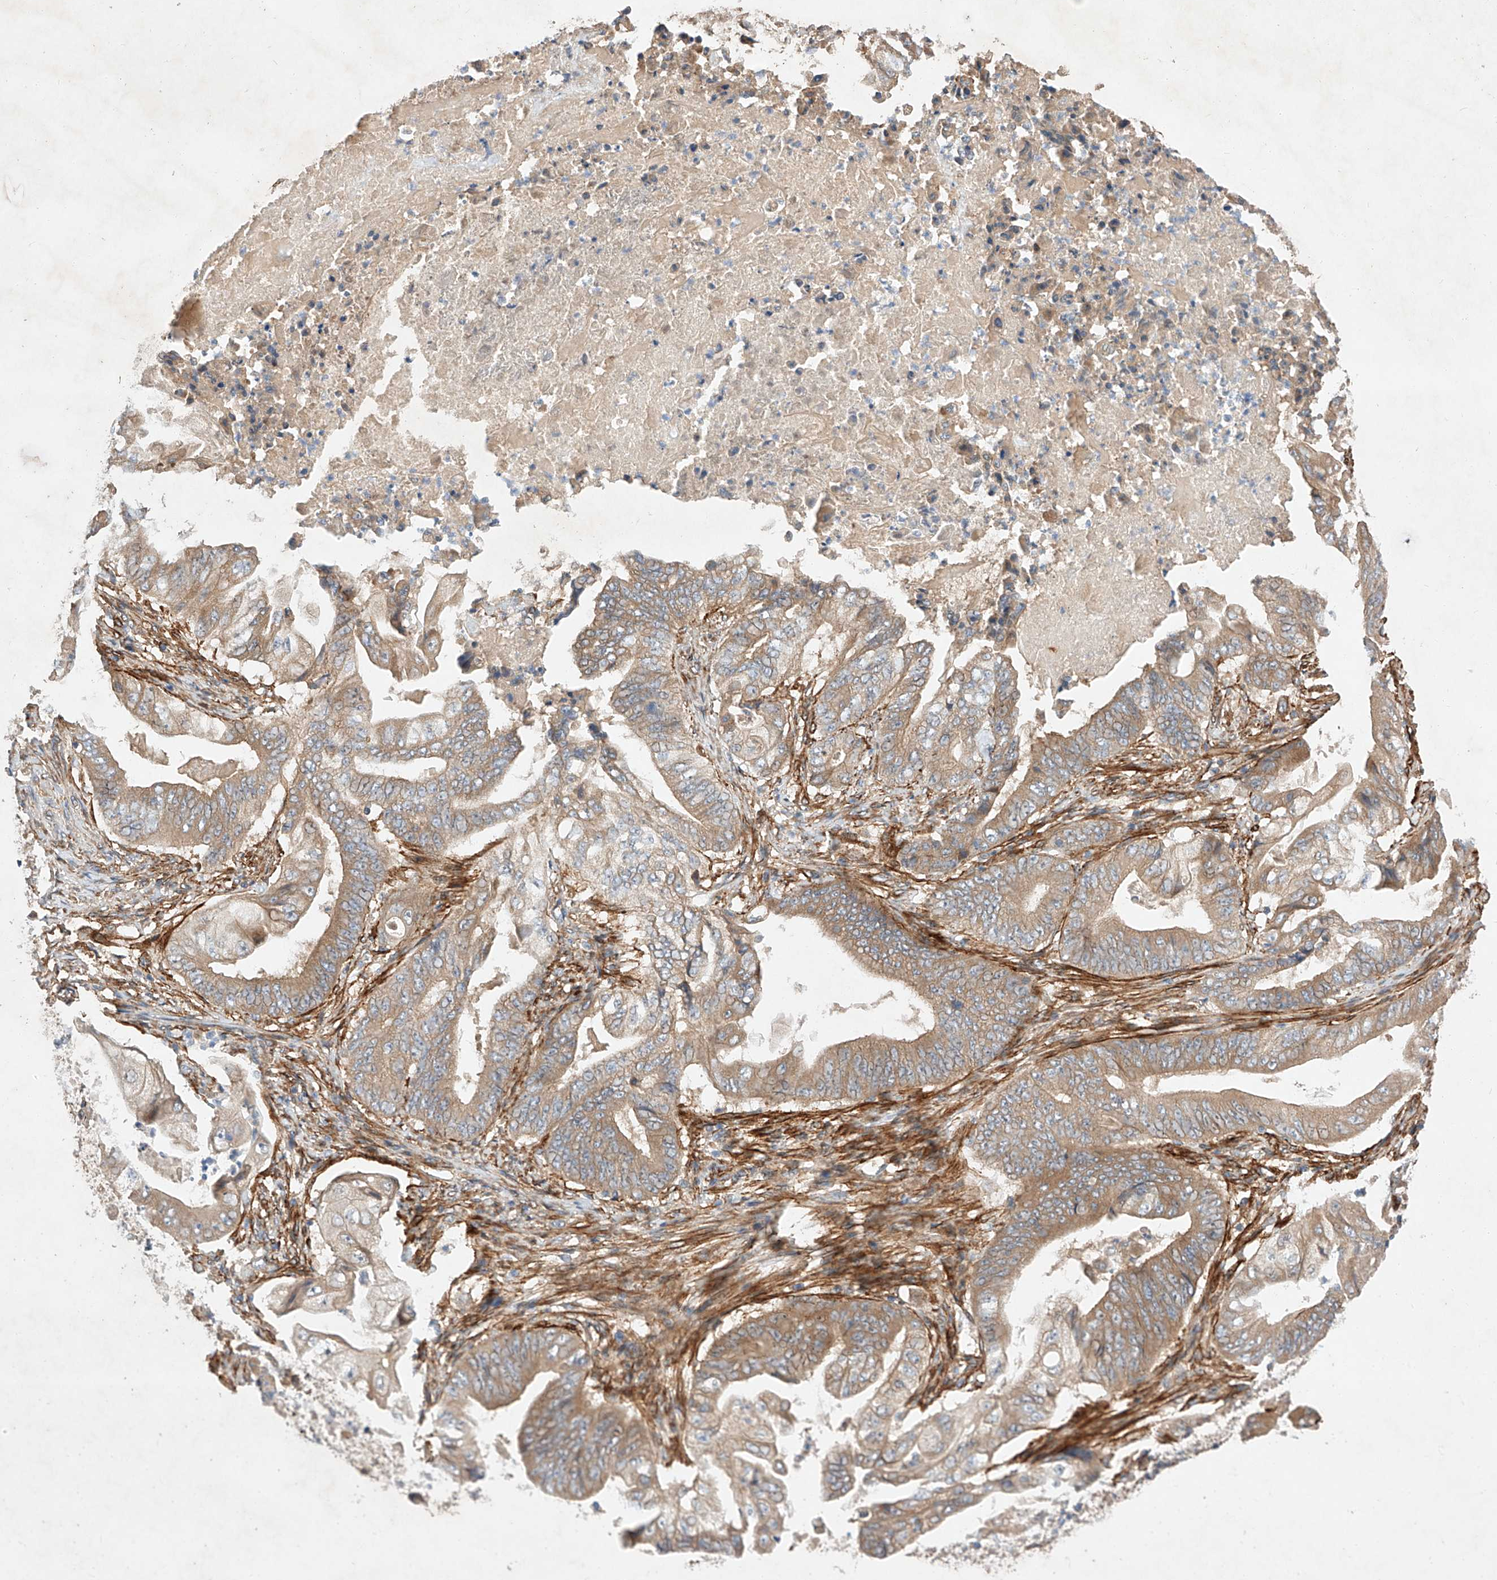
{"staining": {"intensity": "moderate", "quantity": ">75%", "location": "cytoplasmic/membranous"}, "tissue": "stomach cancer", "cell_type": "Tumor cells", "image_type": "cancer", "snomed": [{"axis": "morphology", "description": "Adenocarcinoma, NOS"}, {"axis": "topography", "description": "Stomach"}], "caption": "A brown stain shows moderate cytoplasmic/membranous staining of a protein in stomach cancer (adenocarcinoma) tumor cells. (IHC, brightfield microscopy, high magnification).", "gene": "RAB23", "patient": {"sex": "female", "age": 73}}